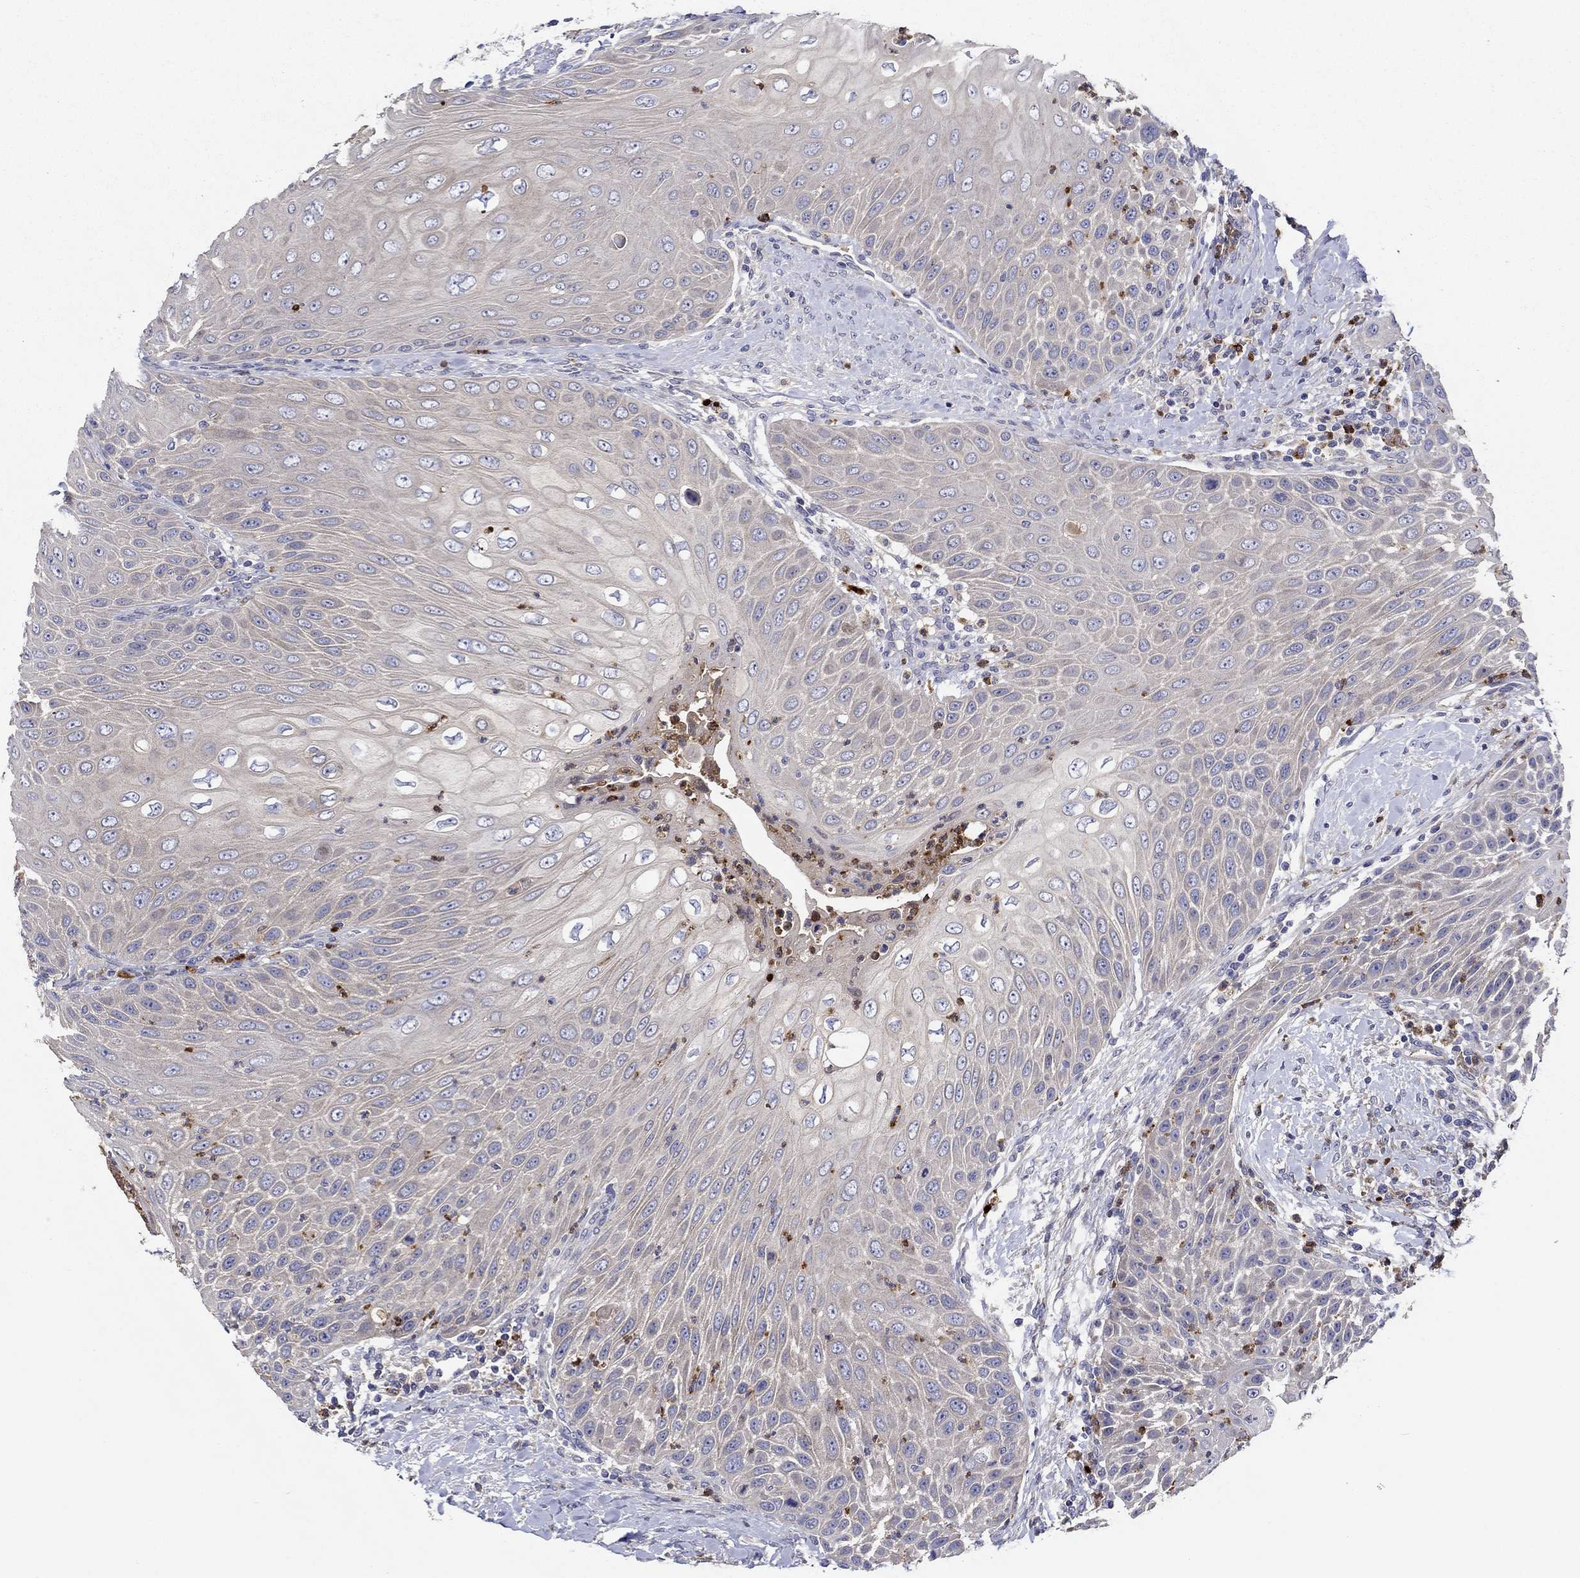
{"staining": {"intensity": "negative", "quantity": "none", "location": "none"}, "tissue": "head and neck cancer", "cell_type": "Tumor cells", "image_type": "cancer", "snomed": [{"axis": "morphology", "description": "Squamous cell carcinoma, NOS"}, {"axis": "topography", "description": "Head-Neck"}], "caption": "Tumor cells are negative for protein expression in human head and neck cancer (squamous cell carcinoma).", "gene": "CHIT1", "patient": {"sex": "male", "age": 69}}